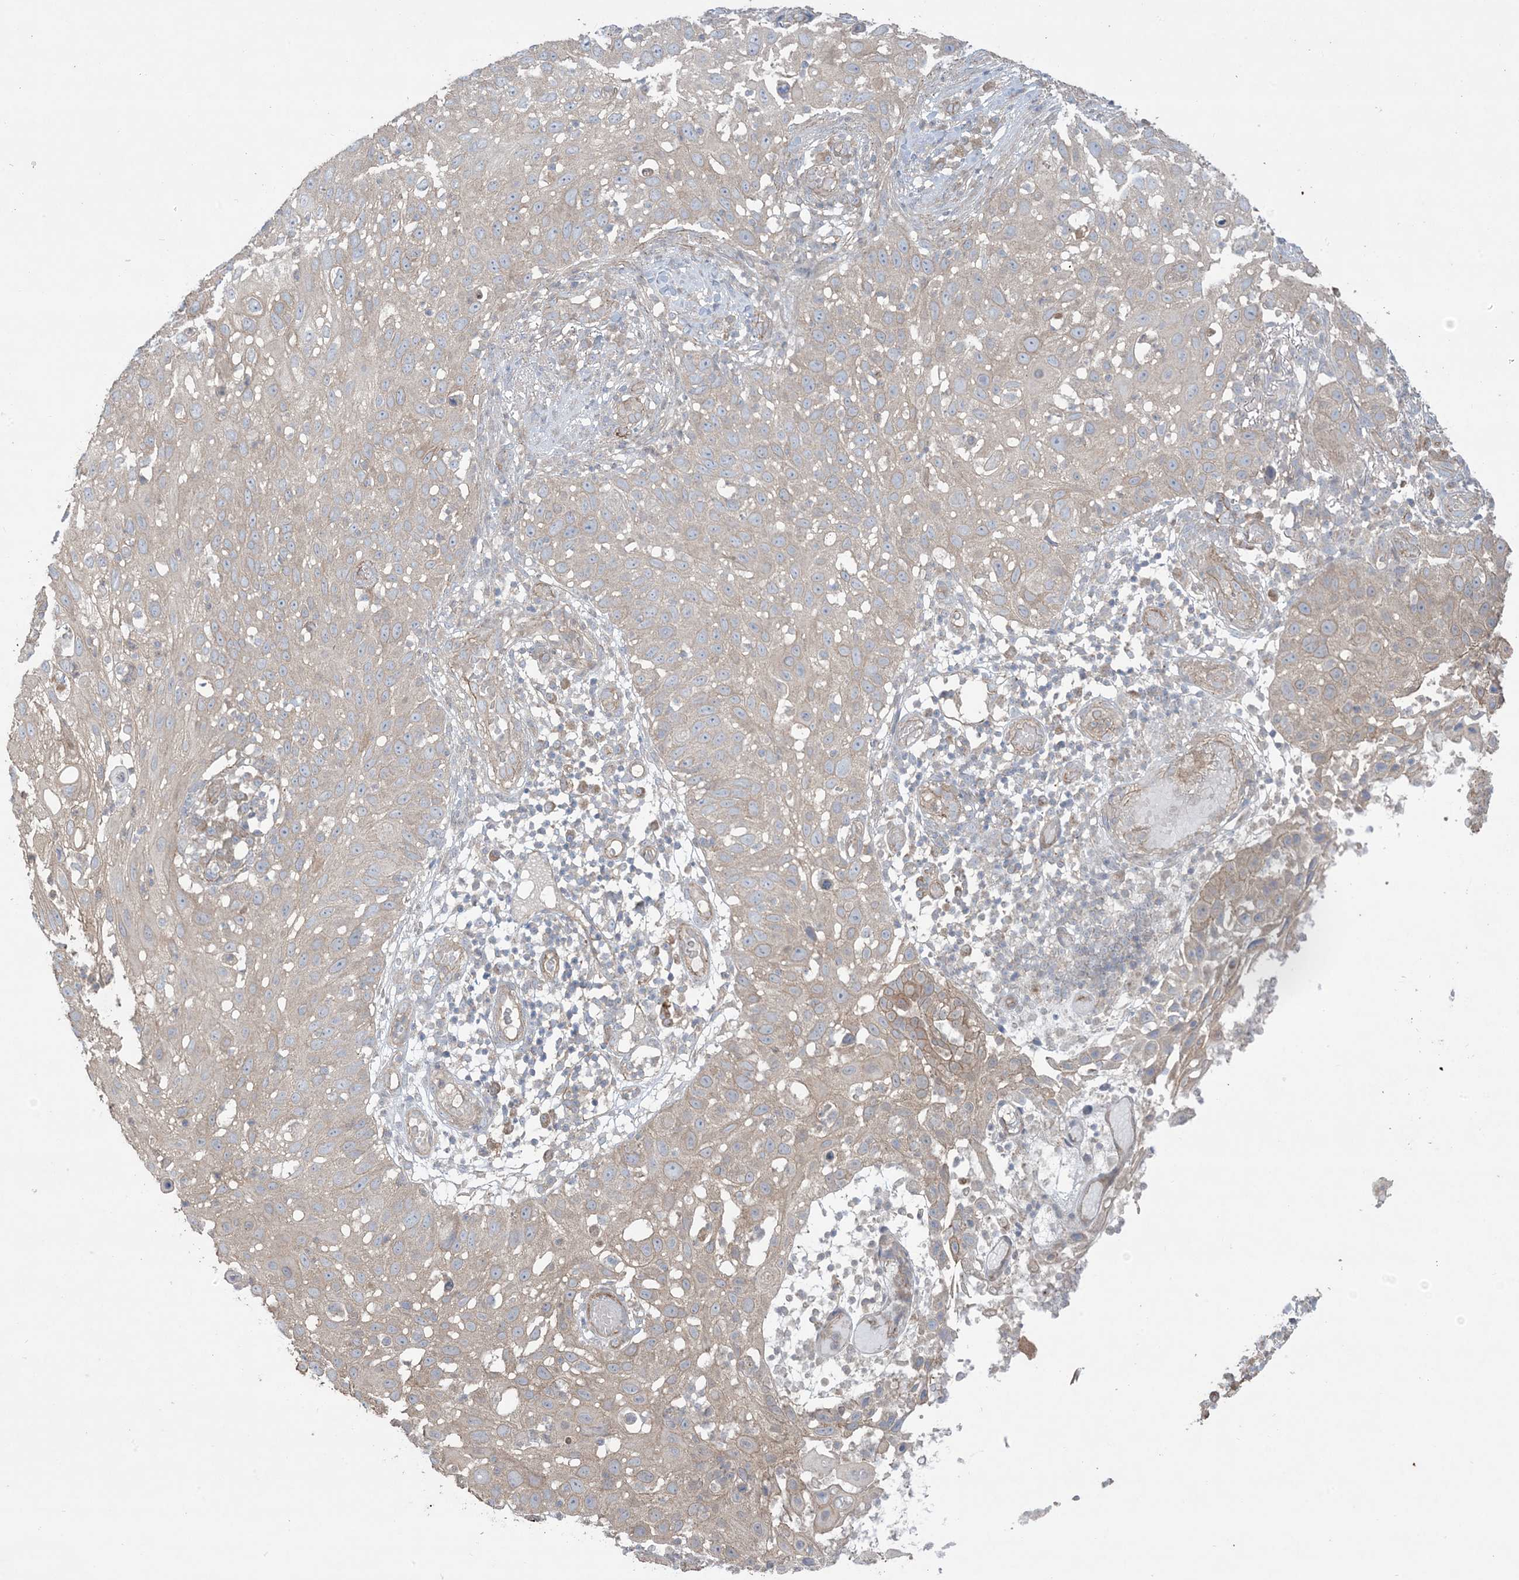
{"staining": {"intensity": "weak", "quantity": "<25%", "location": "cytoplasmic/membranous"}, "tissue": "skin cancer", "cell_type": "Tumor cells", "image_type": "cancer", "snomed": [{"axis": "morphology", "description": "Squamous cell carcinoma, NOS"}, {"axis": "topography", "description": "Skin"}], "caption": "Immunohistochemistry (IHC) image of neoplastic tissue: skin cancer stained with DAB (3,3'-diaminobenzidine) shows no significant protein positivity in tumor cells.", "gene": "CCNY", "patient": {"sex": "female", "age": 44}}